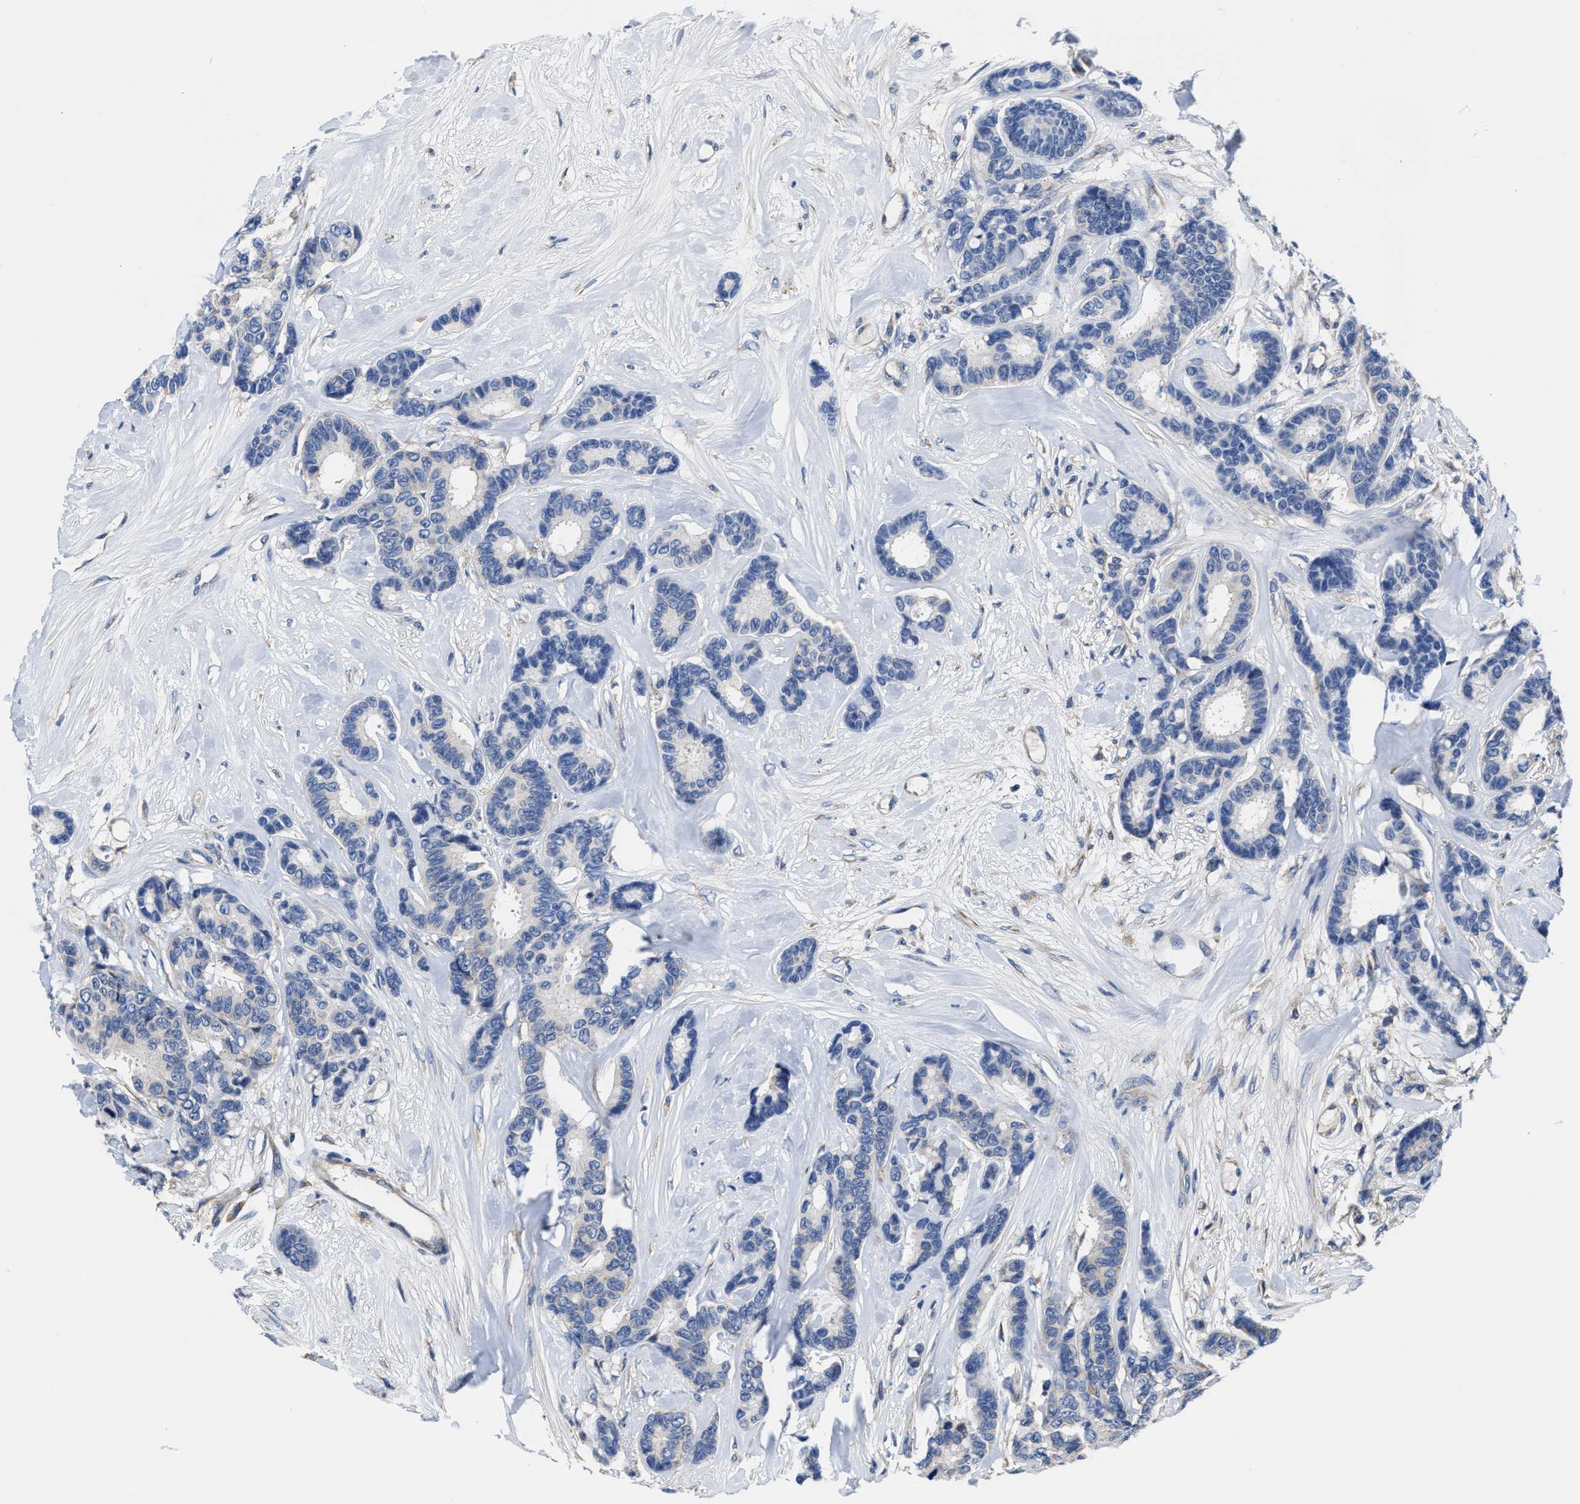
{"staining": {"intensity": "negative", "quantity": "none", "location": "none"}, "tissue": "breast cancer", "cell_type": "Tumor cells", "image_type": "cancer", "snomed": [{"axis": "morphology", "description": "Duct carcinoma"}, {"axis": "topography", "description": "Breast"}], "caption": "A high-resolution micrograph shows immunohistochemistry staining of breast cancer, which demonstrates no significant positivity in tumor cells.", "gene": "SRPK2", "patient": {"sex": "female", "age": 87}}